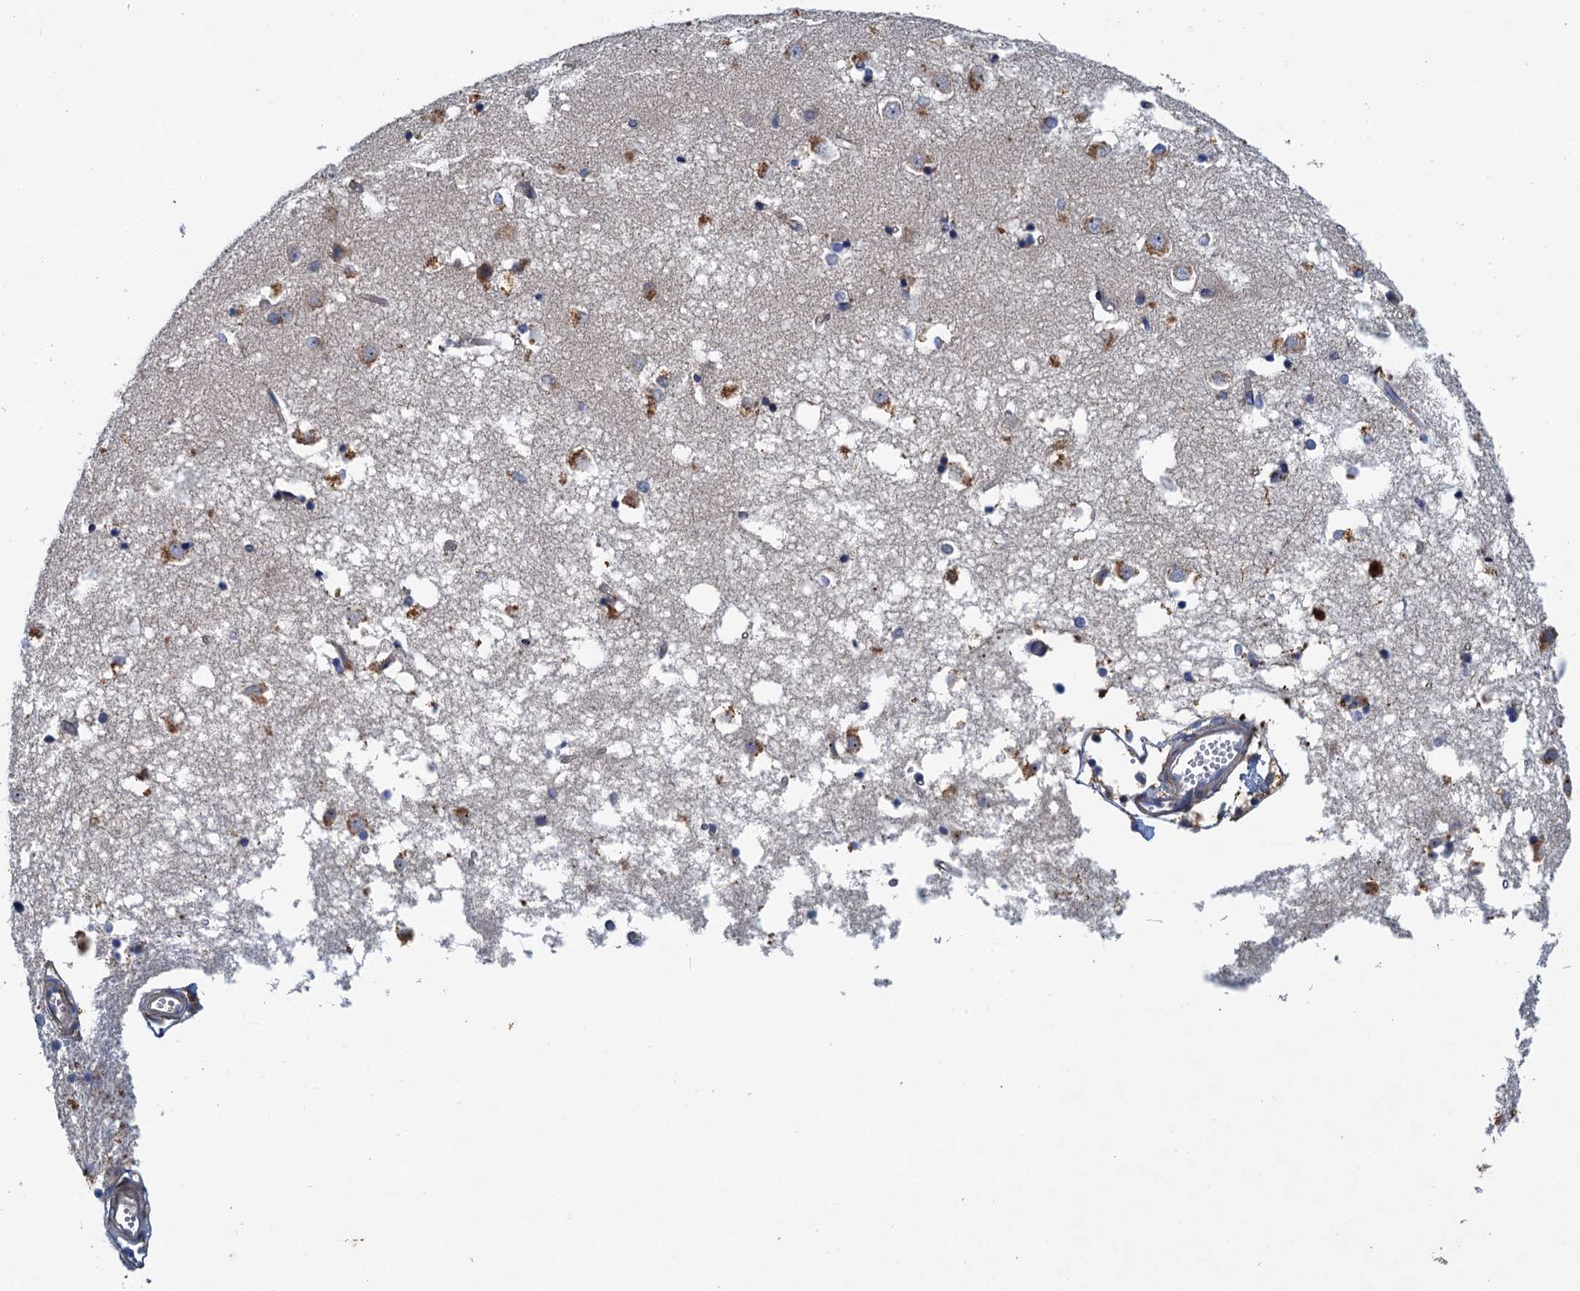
{"staining": {"intensity": "negative", "quantity": "none", "location": "none"}, "tissue": "caudate", "cell_type": "Glial cells", "image_type": "normal", "snomed": [{"axis": "morphology", "description": "Normal tissue, NOS"}, {"axis": "topography", "description": "Lateral ventricle wall"}], "caption": "IHC micrograph of unremarkable human caudate stained for a protein (brown), which demonstrates no staining in glial cells. (Stains: DAB (3,3'-diaminobenzidine) IHC with hematoxylin counter stain, Microscopy: brightfield microscopy at high magnification).", "gene": "TPCN1", "patient": {"sex": "male", "age": 45}}